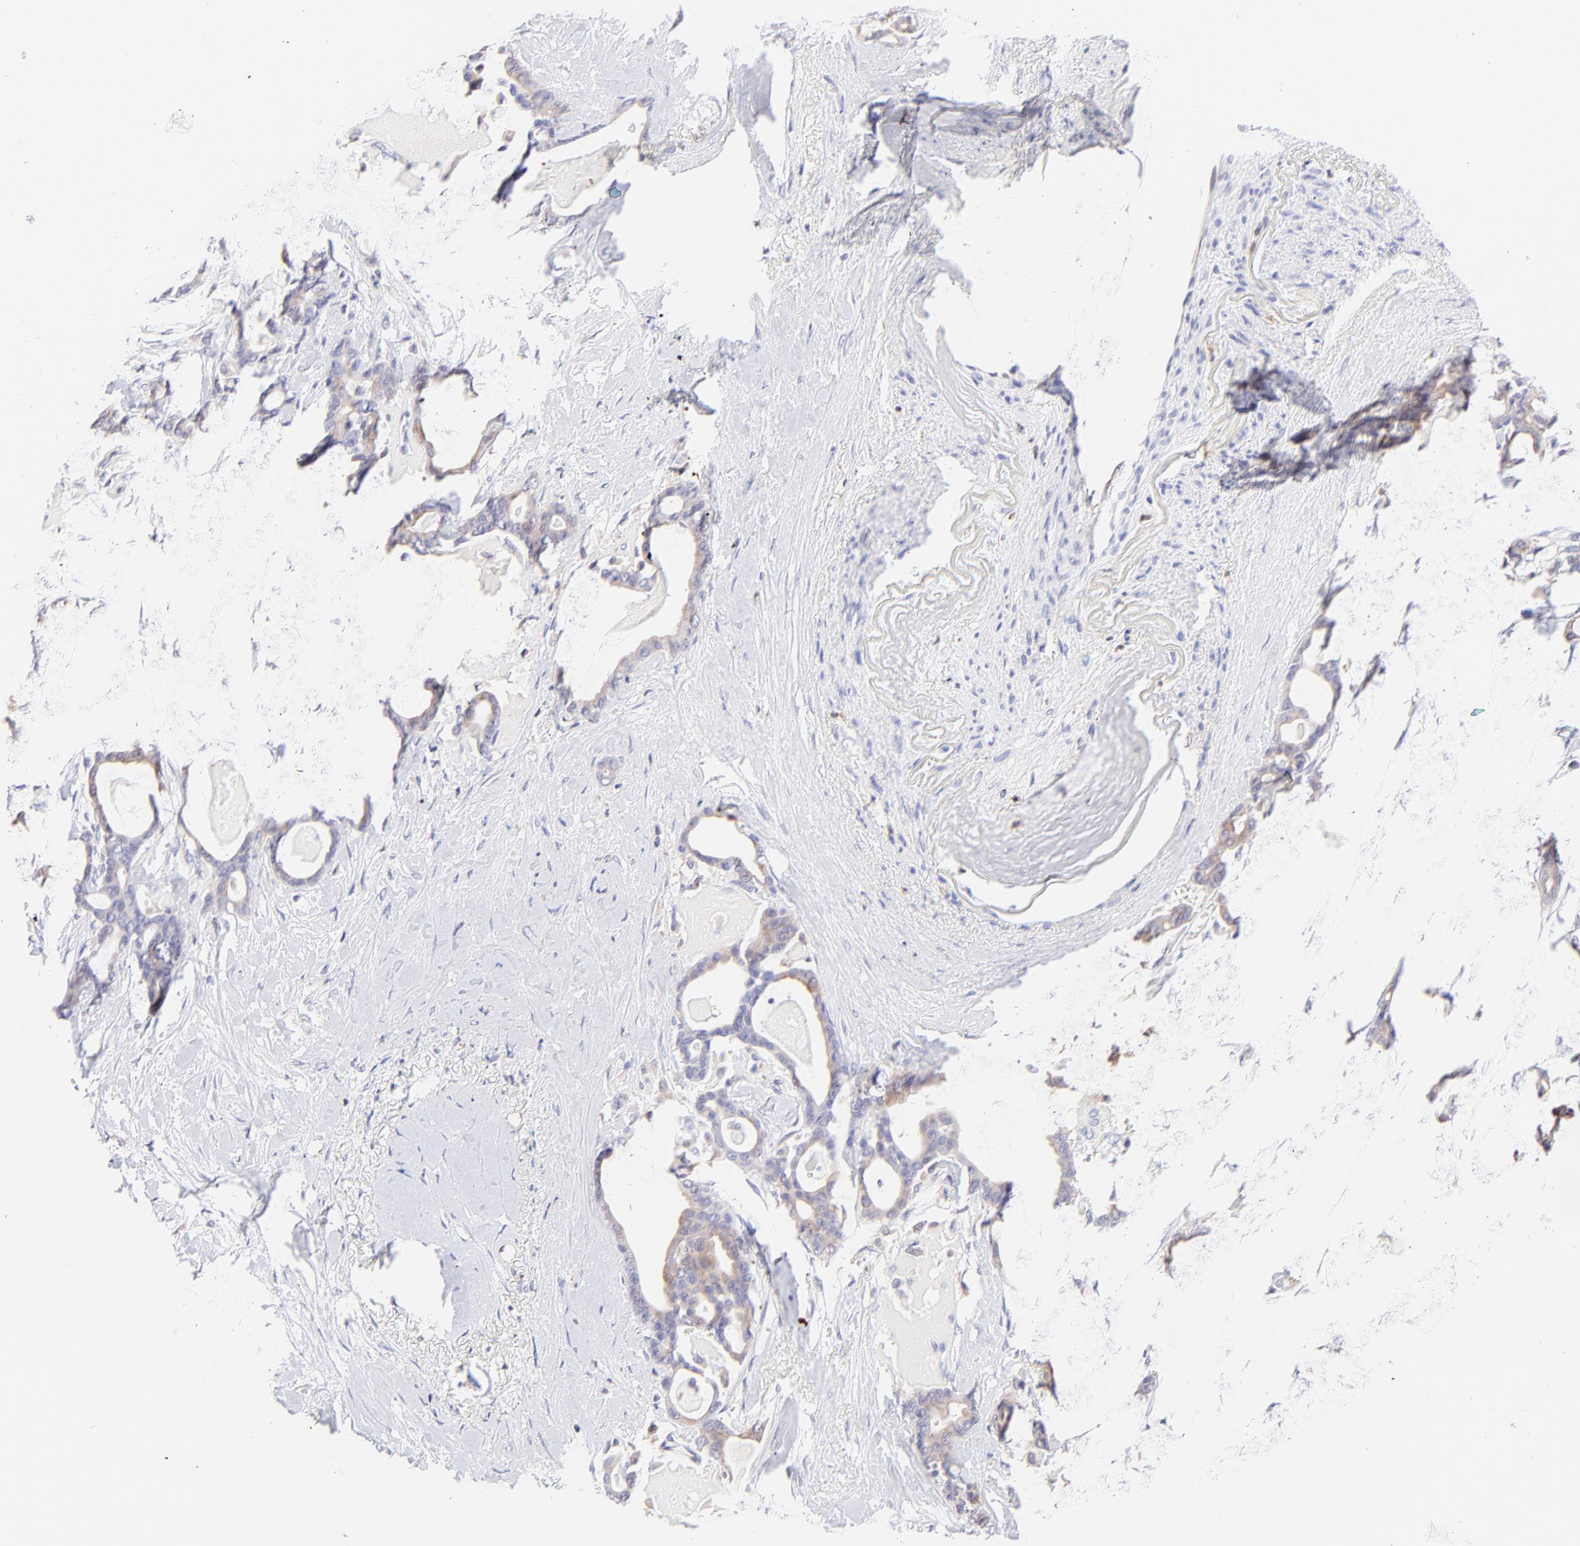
{"staining": {"intensity": "moderate", "quantity": ">75%", "location": "cytoplasmic/membranous"}, "tissue": "pancreatic cancer", "cell_type": "Tumor cells", "image_type": "cancer", "snomed": [{"axis": "morphology", "description": "Adenocarcinoma, NOS"}, {"axis": "topography", "description": "Pancreas"}], "caption": "Moderate cytoplasmic/membranous staining is seen in approximately >75% of tumor cells in pancreatic cancer. (IHC, brightfield microscopy, high magnification).", "gene": "IRAG2", "patient": {"sex": "male", "age": 63}}